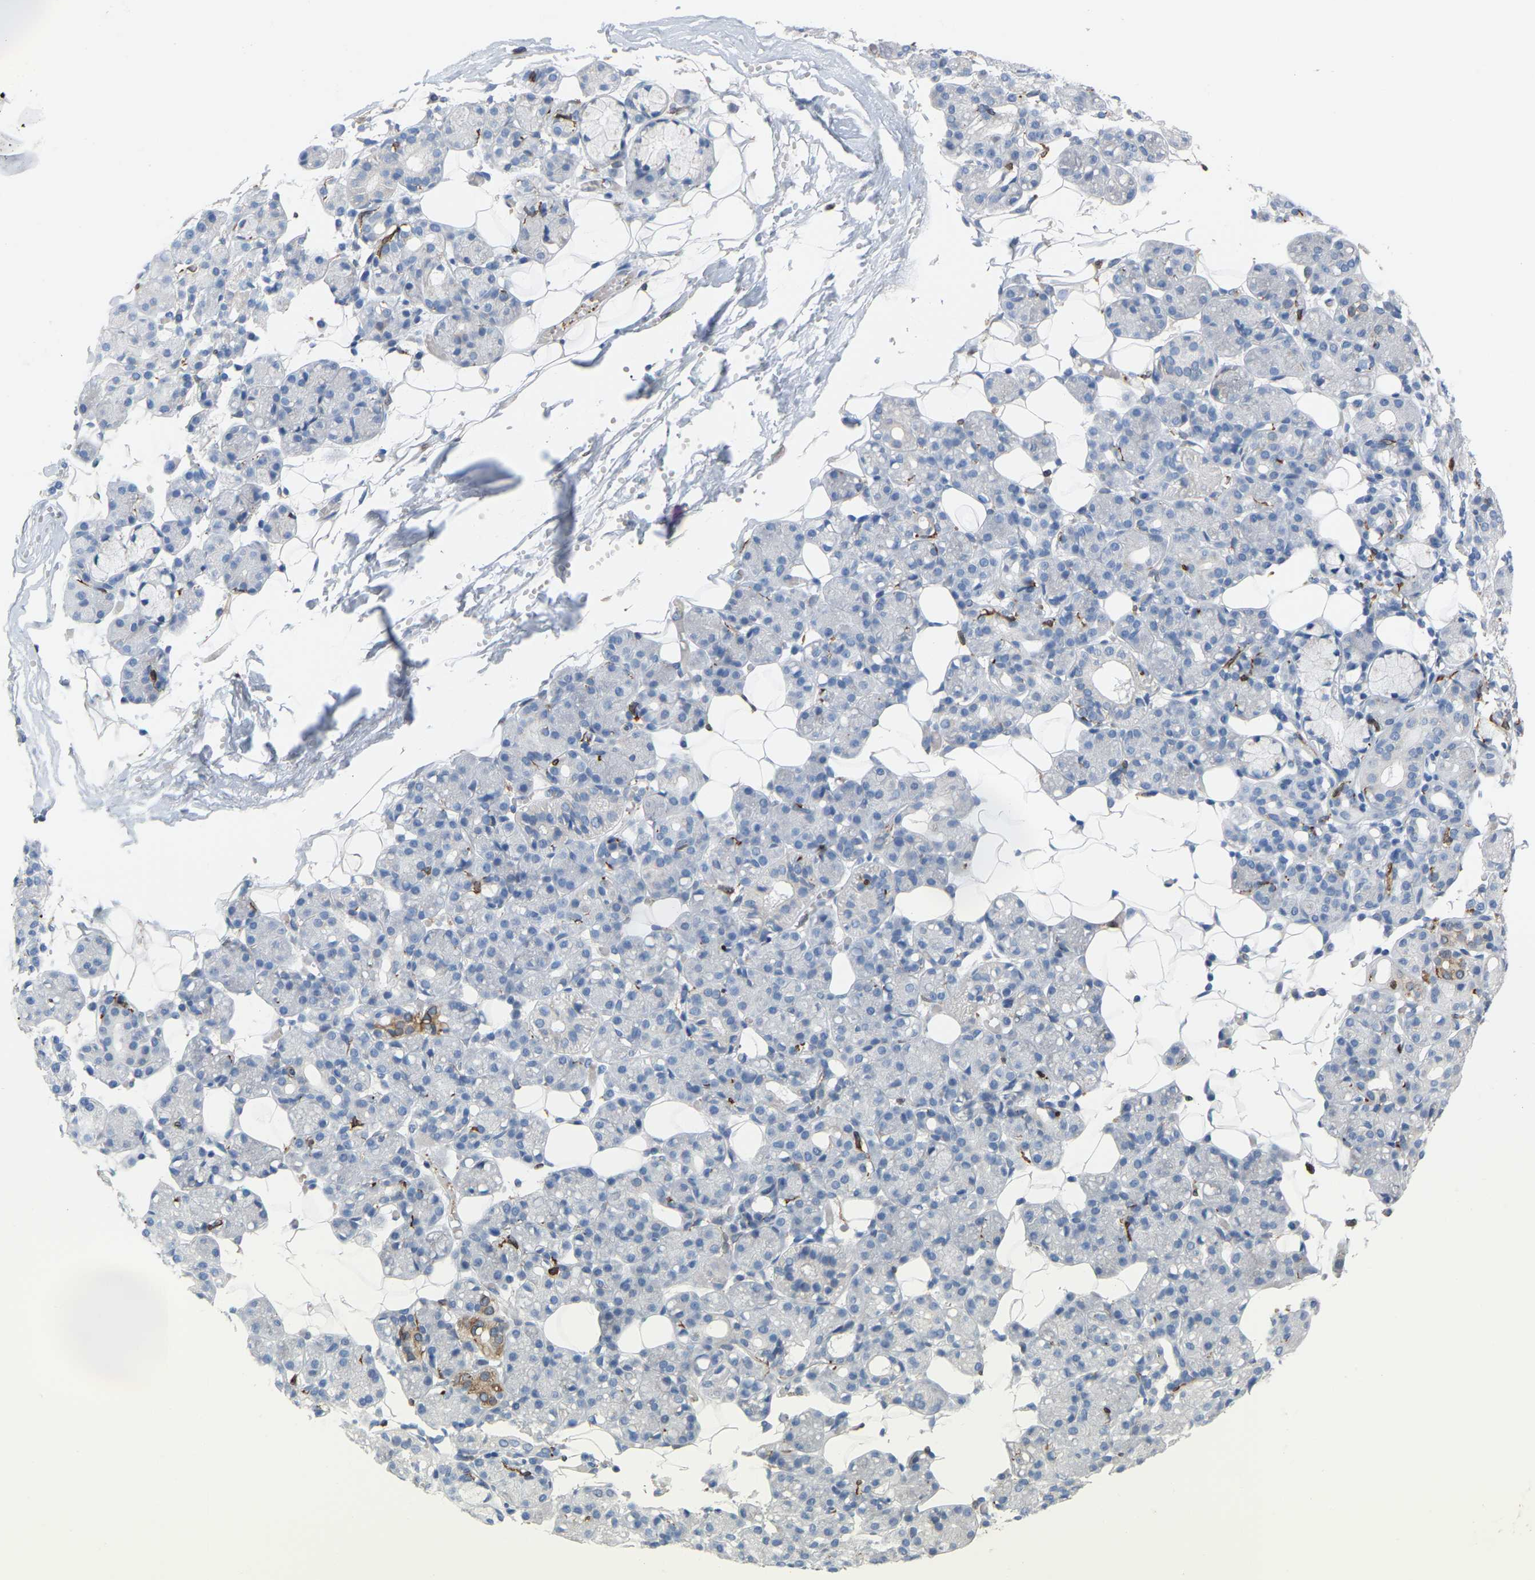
{"staining": {"intensity": "negative", "quantity": "none", "location": "none"}, "tissue": "salivary gland", "cell_type": "Glandular cells", "image_type": "normal", "snomed": [{"axis": "morphology", "description": "Normal tissue, NOS"}, {"axis": "topography", "description": "Salivary gland"}], "caption": "Immunohistochemical staining of normal human salivary gland exhibits no significant positivity in glandular cells. Brightfield microscopy of immunohistochemistry (IHC) stained with DAB (brown) and hematoxylin (blue), captured at high magnification.", "gene": "PTGS1", "patient": {"sex": "male", "age": 63}}